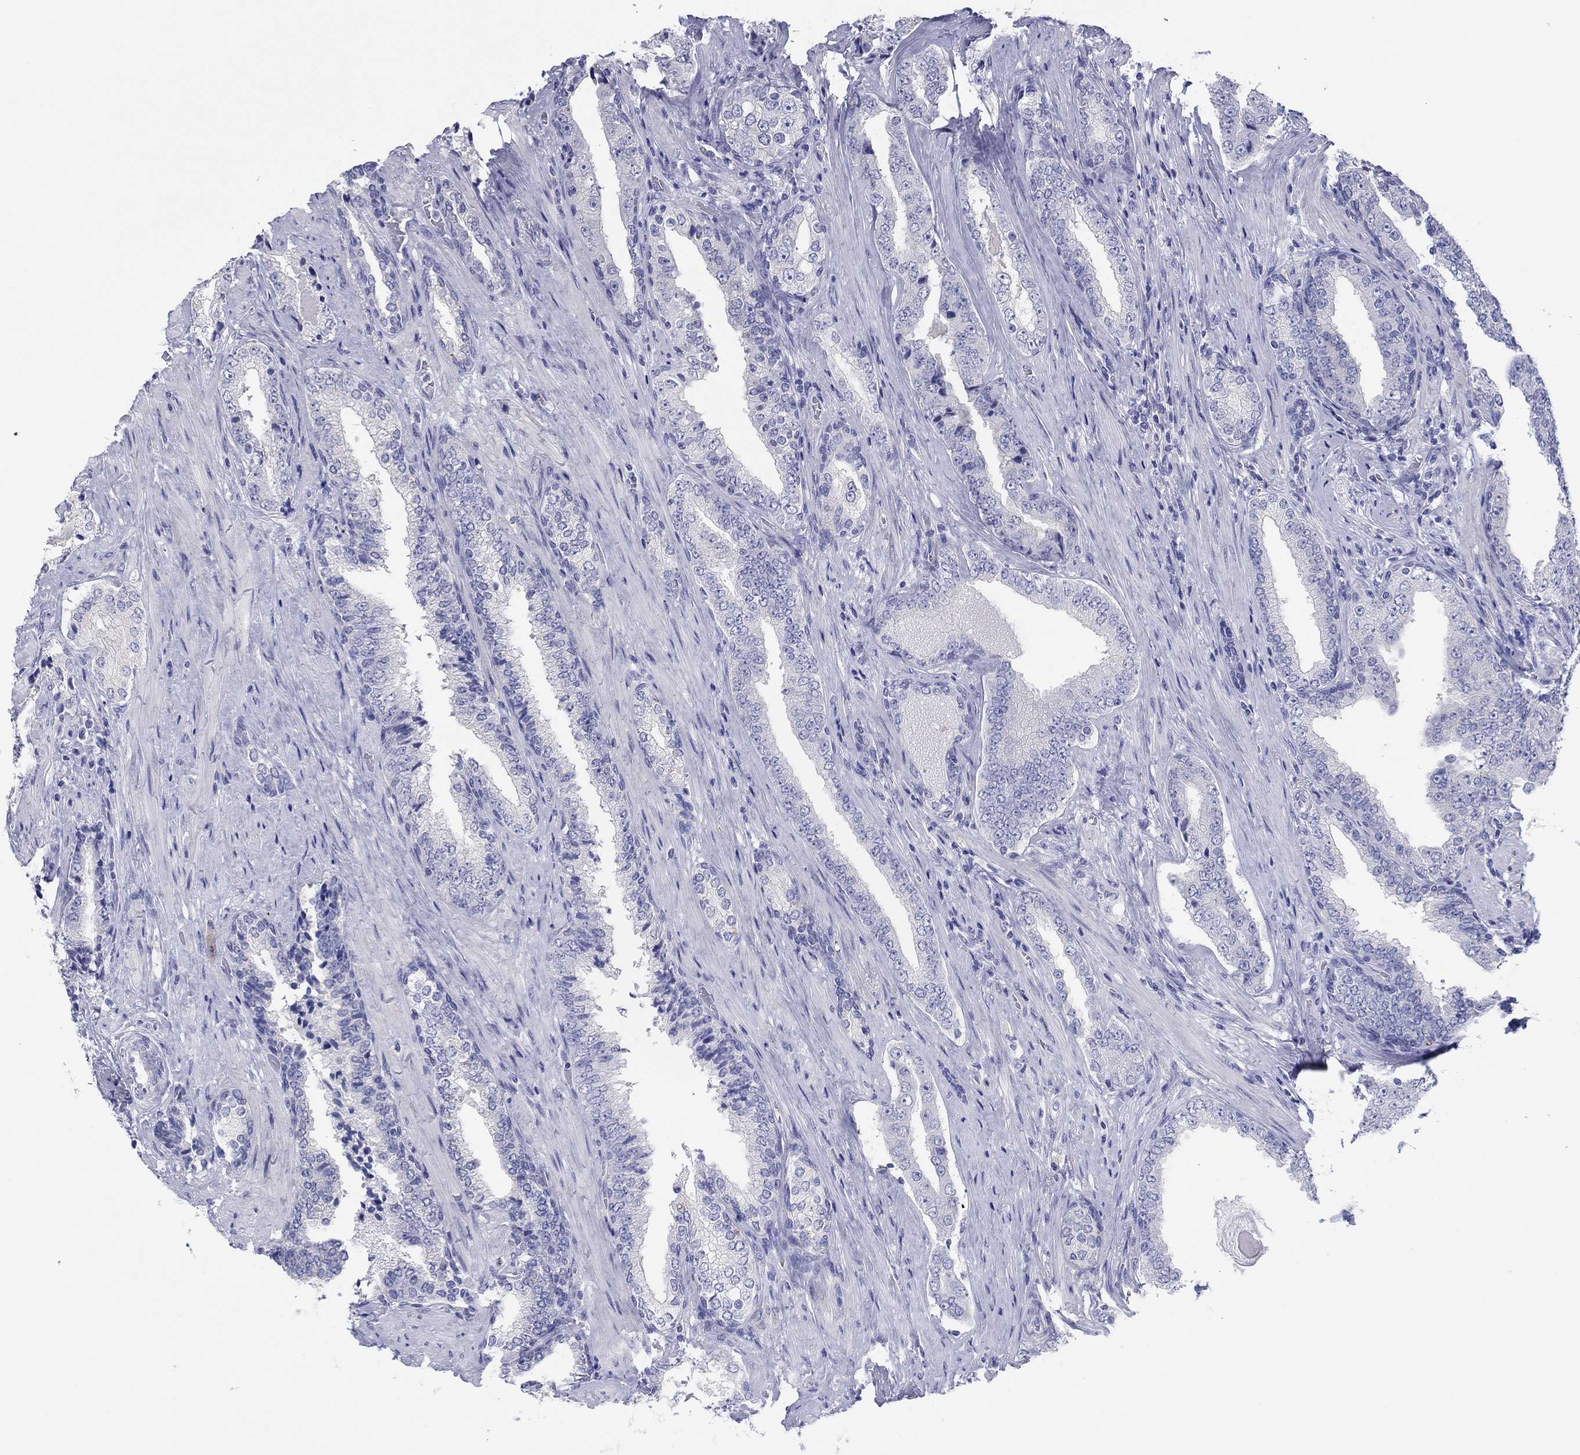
{"staining": {"intensity": "negative", "quantity": "none", "location": "none"}, "tissue": "prostate cancer", "cell_type": "Tumor cells", "image_type": "cancer", "snomed": [{"axis": "morphology", "description": "Adenocarcinoma, Low grade"}, {"axis": "topography", "description": "Prostate and seminal vesicle, NOS"}], "caption": "Tumor cells are negative for protein expression in human prostate cancer.", "gene": "ERICH3", "patient": {"sex": "male", "age": 61}}